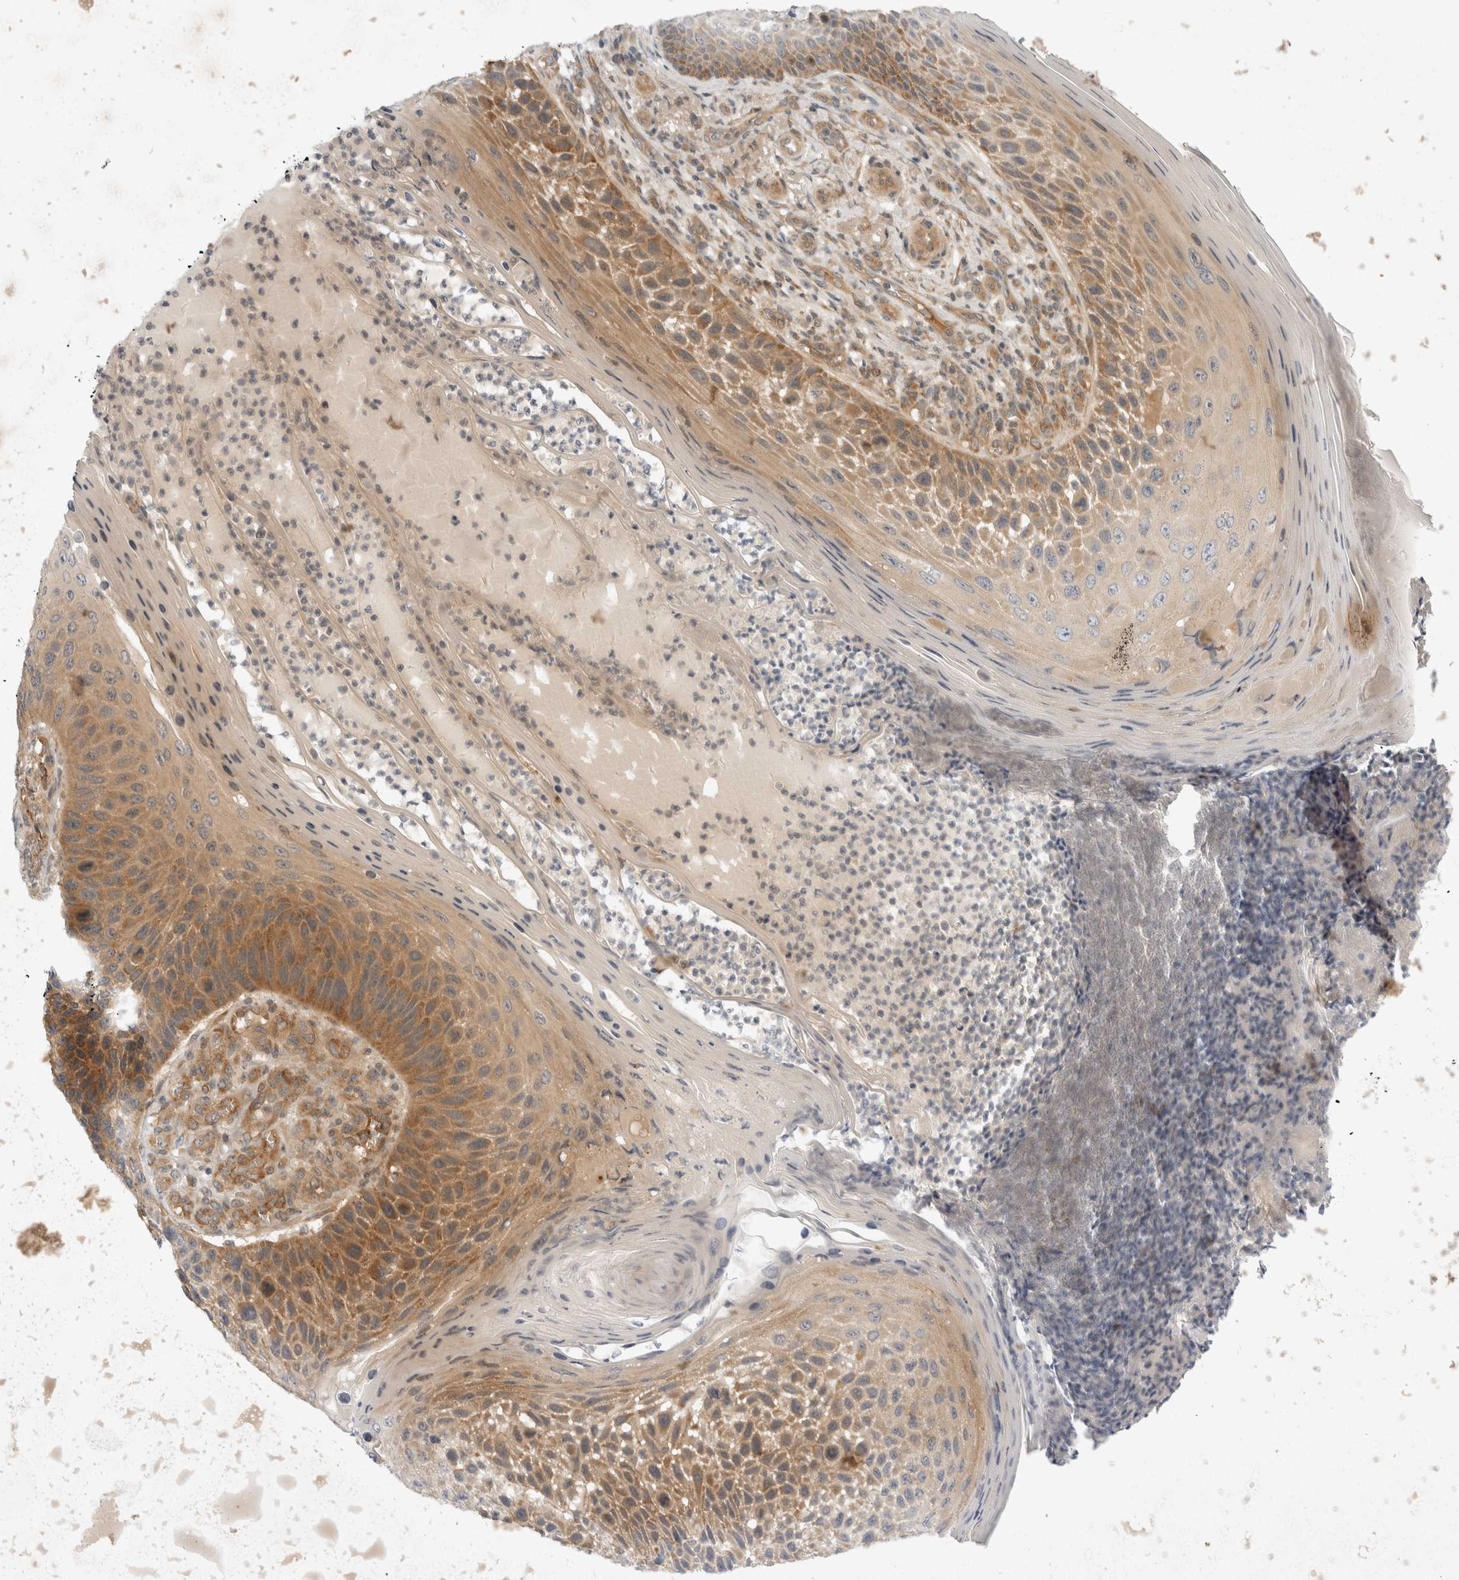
{"staining": {"intensity": "moderate", "quantity": ">75%", "location": "cytoplasmic/membranous"}, "tissue": "skin cancer", "cell_type": "Tumor cells", "image_type": "cancer", "snomed": [{"axis": "morphology", "description": "Squamous cell carcinoma, NOS"}, {"axis": "topography", "description": "Skin"}], "caption": "Immunohistochemistry photomicrograph of neoplastic tissue: human skin cancer stained using immunohistochemistry shows medium levels of moderate protein expression localized specifically in the cytoplasmic/membranous of tumor cells, appearing as a cytoplasmic/membranous brown color.", "gene": "EIF4G3", "patient": {"sex": "female", "age": 88}}